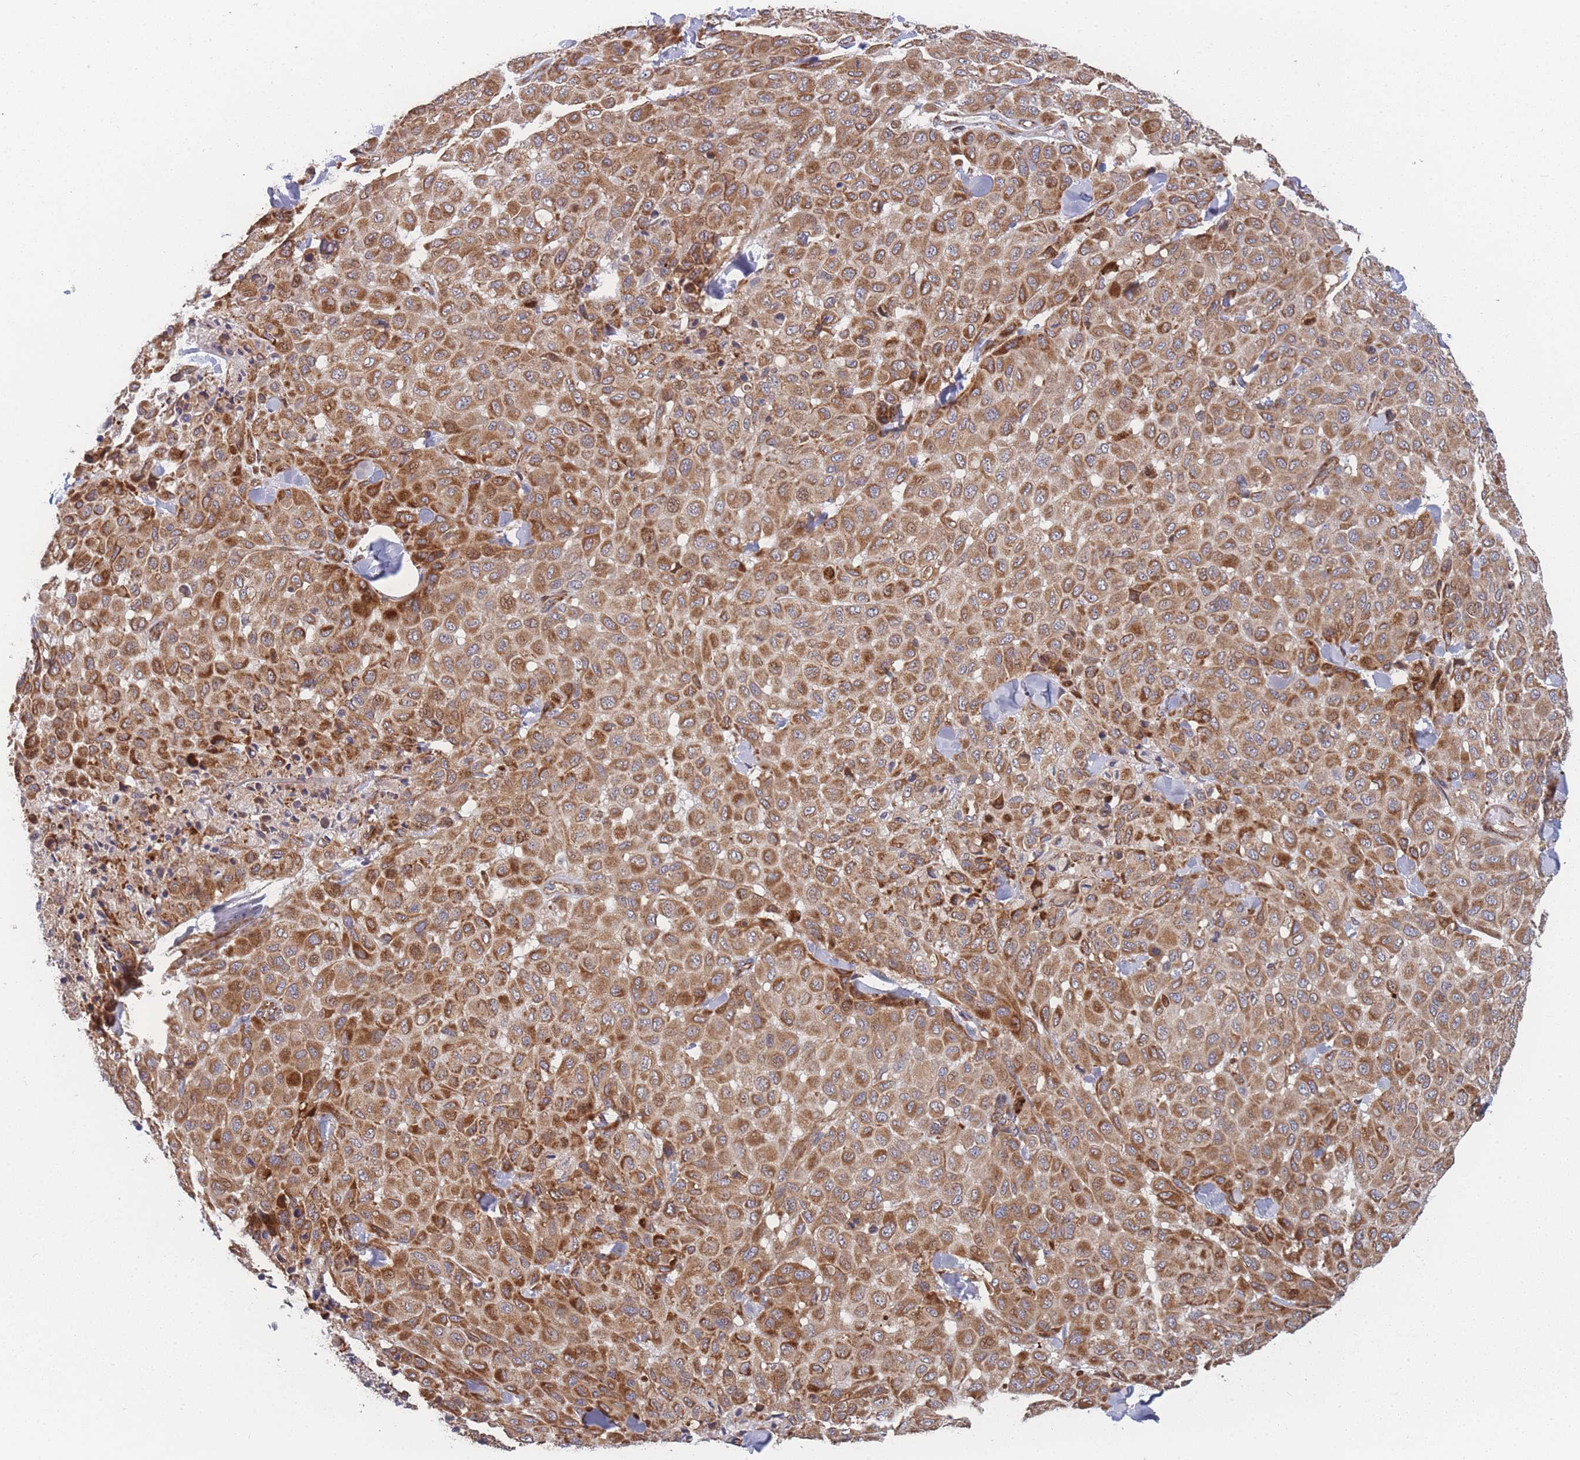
{"staining": {"intensity": "moderate", "quantity": ">75%", "location": "cytoplasmic/membranous"}, "tissue": "melanoma", "cell_type": "Tumor cells", "image_type": "cancer", "snomed": [{"axis": "morphology", "description": "Malignant melanoma, Metastatic site"}, {"axis": "topography", "description": "Skin"}], "caption": "Immunohistochemical staining of human melanoma exhibits medium levels of moderate cytoplasmic/membranous protein positivity in approximately >75% of tumor cells. The protein is shown in brown color, while the nuclei are stained blue.", "gene": "MTRES1", "patient": {"sex": "female", "age": 81}}